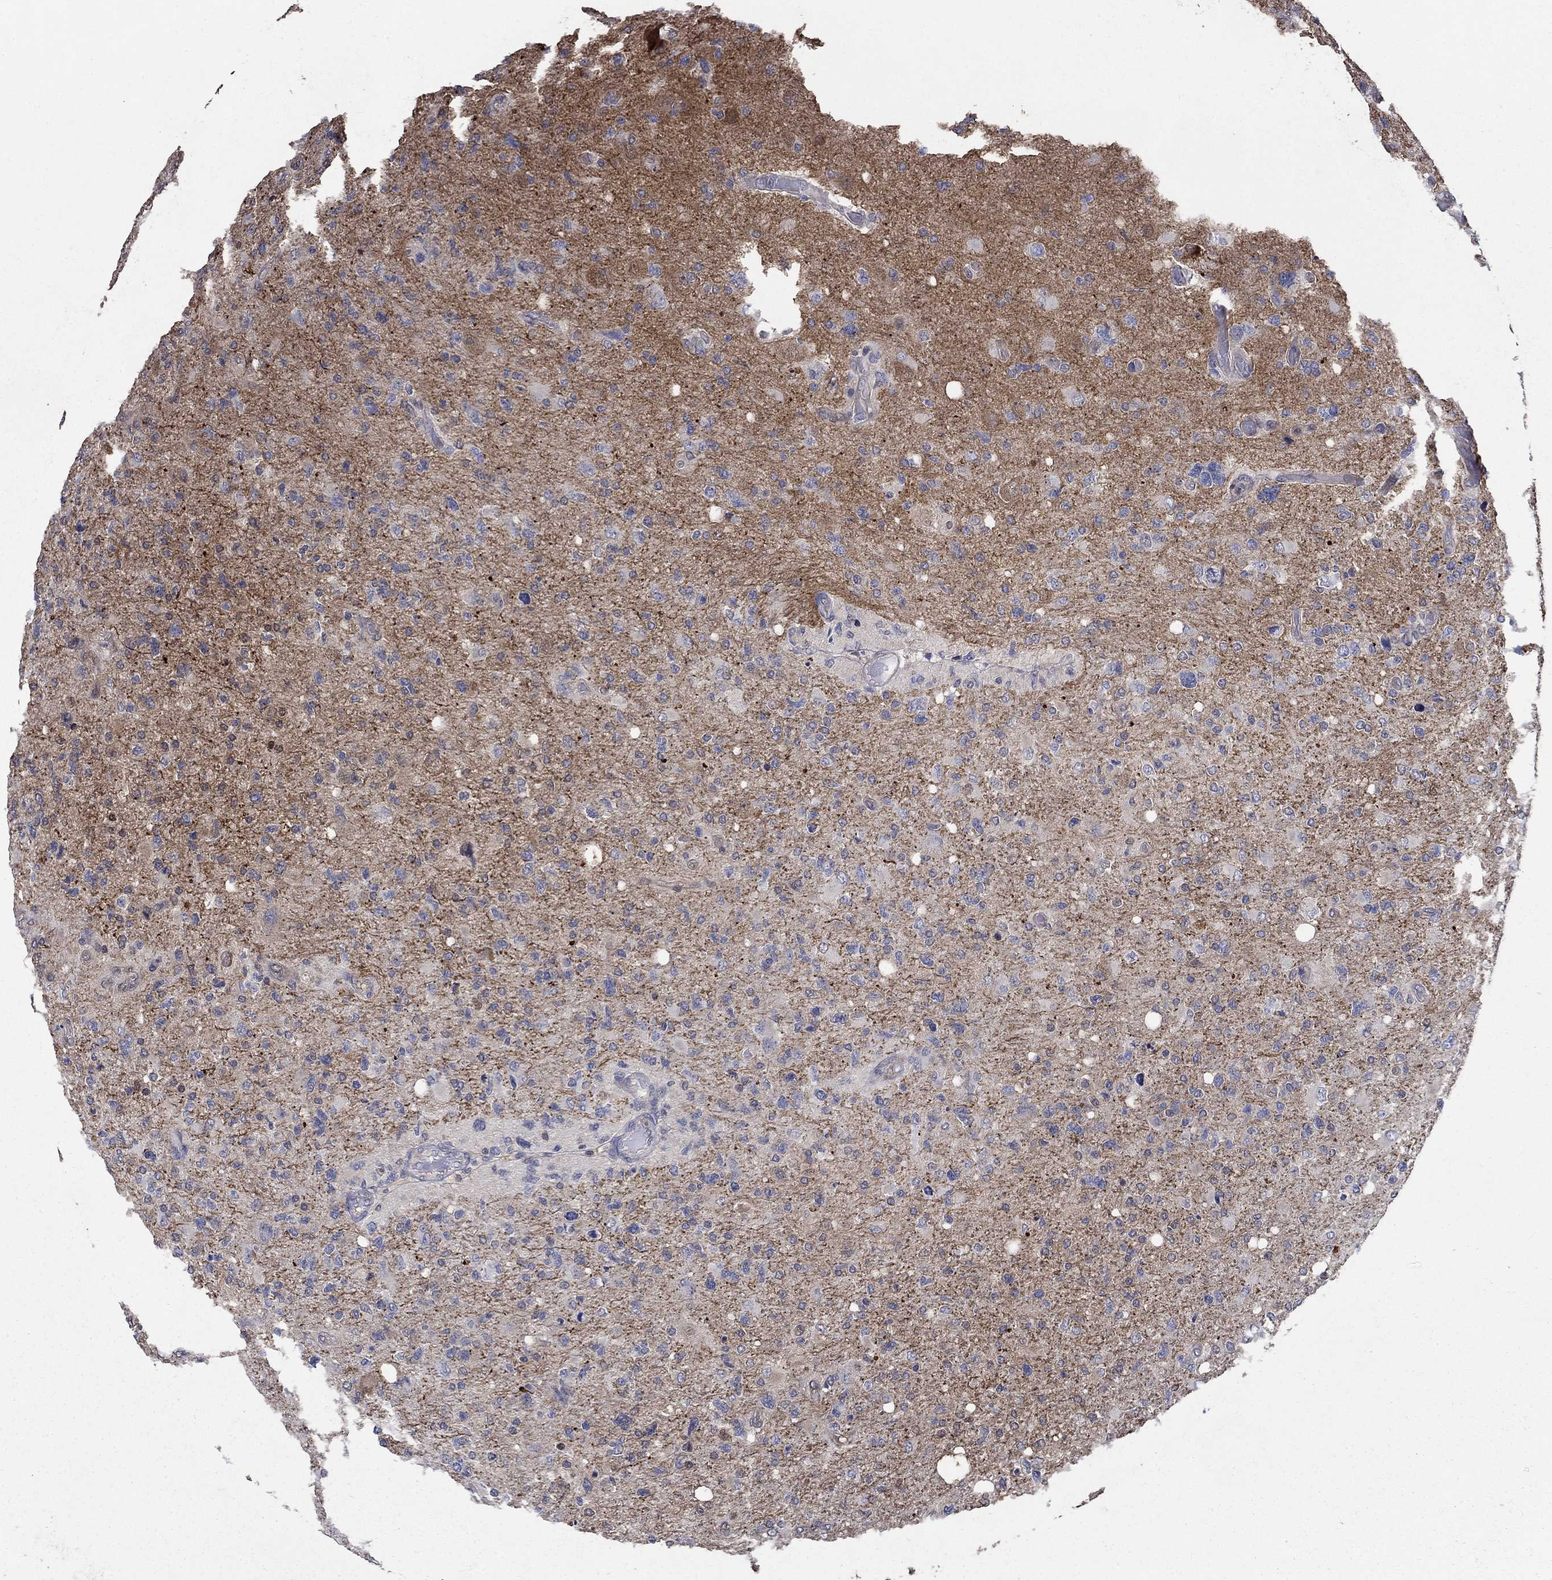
{"staining": {"intensity": "negative", "quantity": "none", "location": "none"}, "tissue": "glioma", "cell_type": "Tumor cells", "image_type": "cancer", "snomed": [{"axis": "morphology", "description": "Glioma, malignant, High grade"}, {"axis": "topography", "description": "Cerebral cortex"}], "caption": "This is an immunohistochemistry (IHC) micrograph of malignant high-grade glioma. There is no expression in tumor cells.", "gene": "DVL1", "patient": {"sex": "male", "age": 70}}